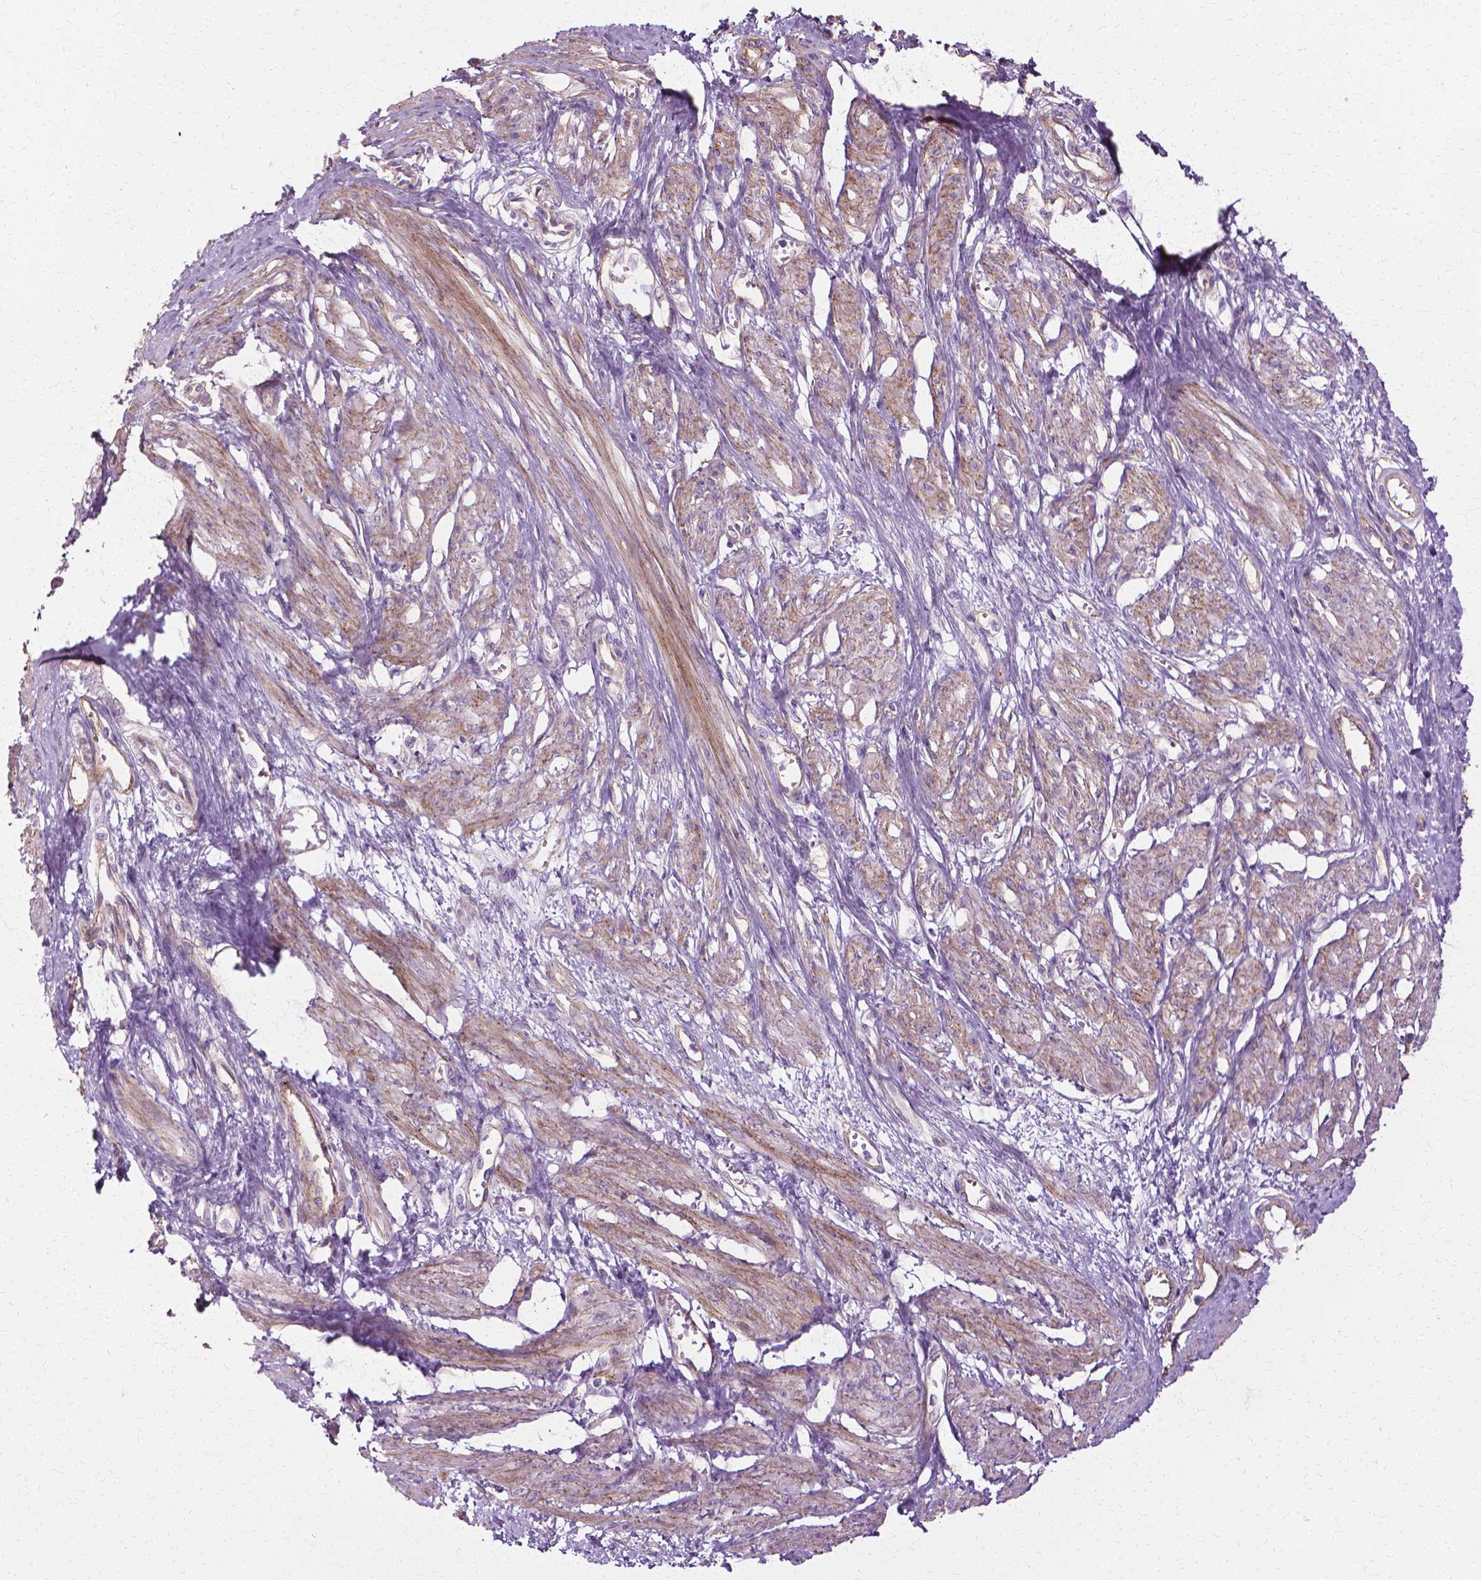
{"staining": {"intensity": "moderate", "quantity": "<25%", "location": "cytoplasmic/membranous"}, "tissue": "smooth muscle", "cell_type": "Smooth muscle cells", "image_type": "normal", "snomed": [{"axis": "morphology", "description": "Normal tissue, NOS"}, {"axis": "topography", "description": "Smooth muscle"}, {"axis": "topography", "description": "Uterus"}], "caption": "Normal smooth muscle demonstrates moderate cytoplasmic/membranous staining in approximately <25% of smooth muscle cells Using DAB (brown) and hematoxylin (blue) stains, captured at high magnification using brightfield microscopy..", "gene": "CFAP157", "patient": {"sex": "female", "age": 39}}